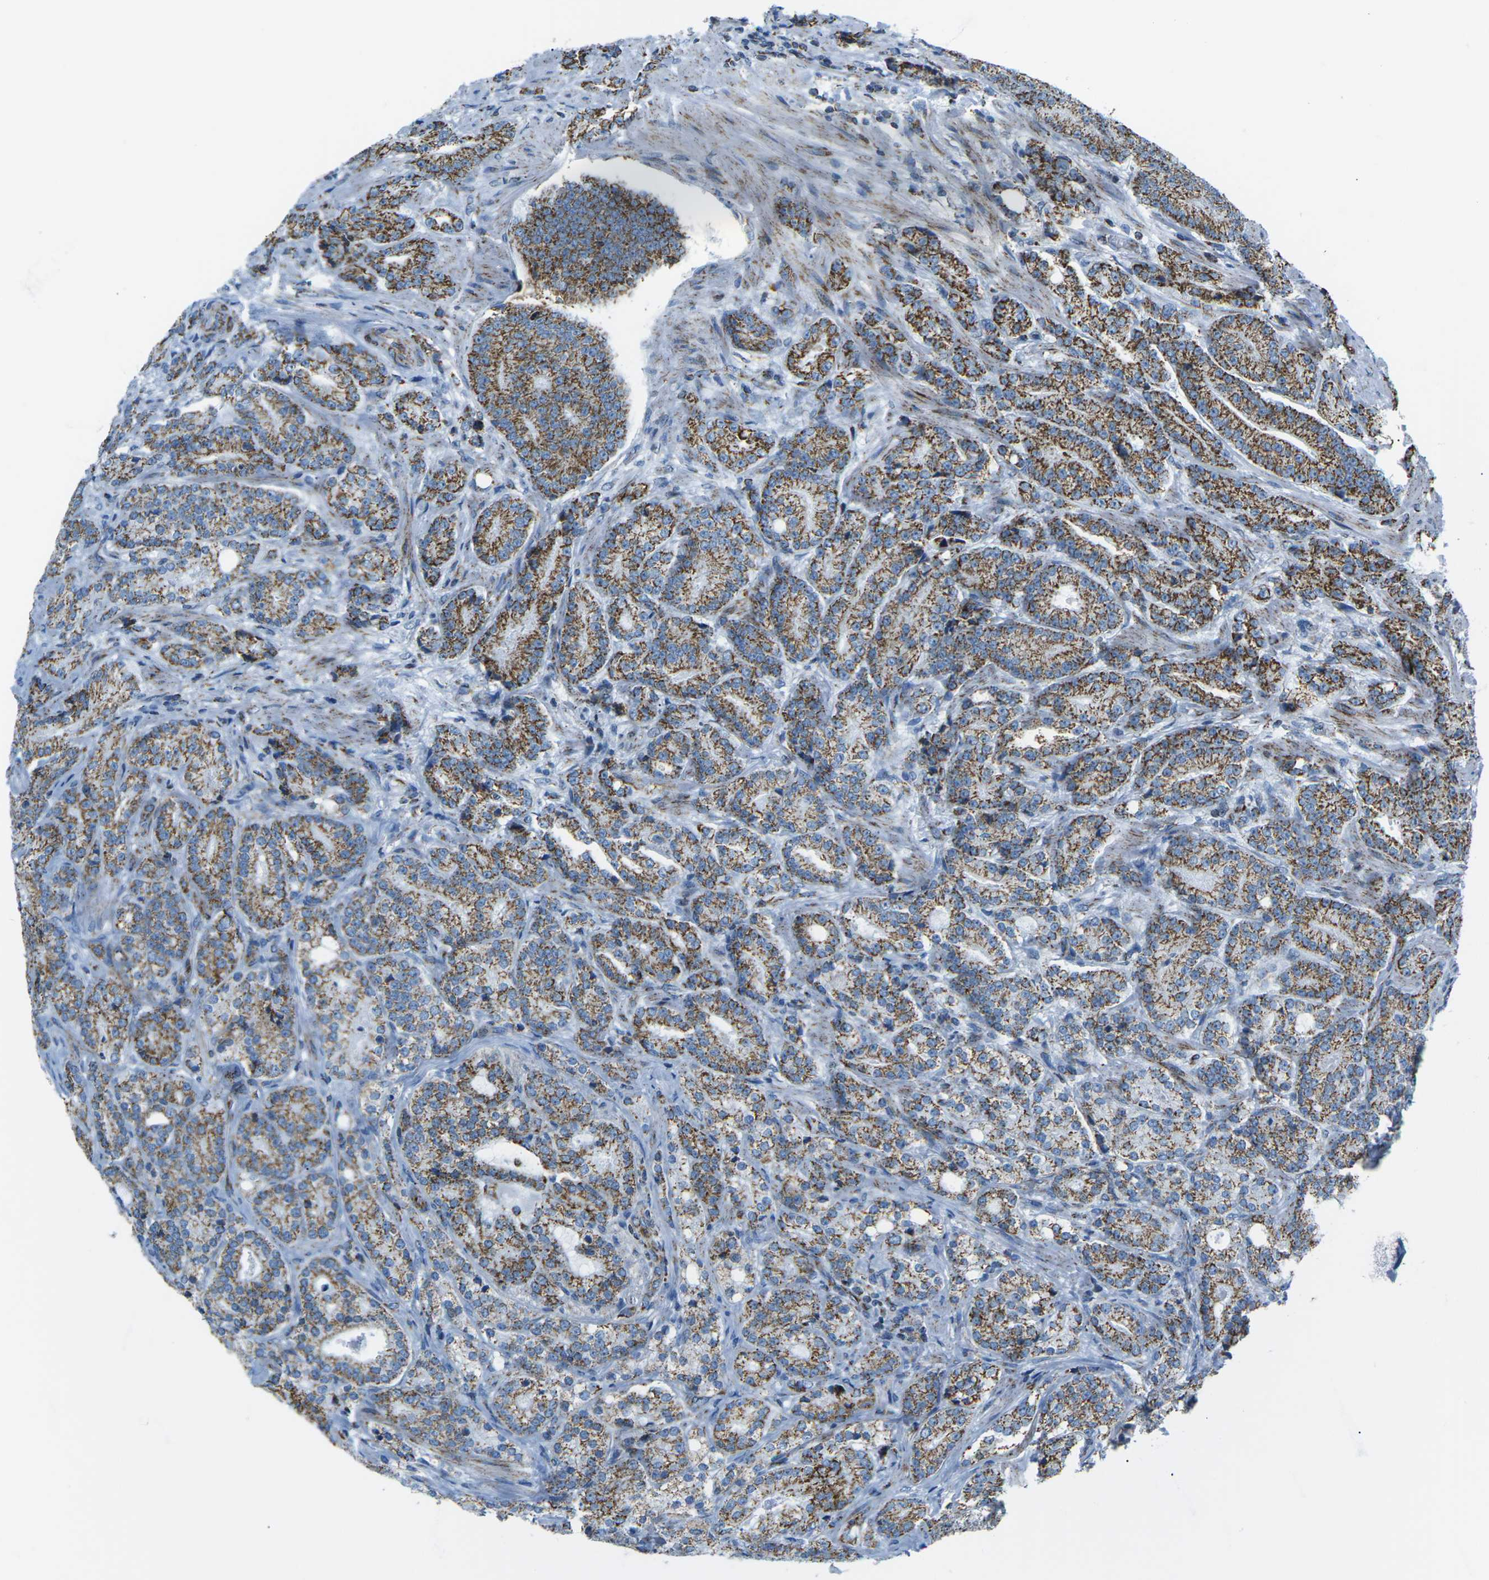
{"staining": {"intensity": "strong", "quantity": ">75%", "location": "cytoplasmic/membranous"}, "tissue": "prostate cancer", "cell_type": "Tumor cells", "image_type": "cancer", "snomed": [{"axis": "morphology", "description": "Adenocarcinoma, High grade"}, {"axis": "topography", "description": "Prostate"}], "caption": "Protein expression analysis of high-grade adenocarcinoma (prostate) shows strong cytoplasmic/membranous staining in about >75% of tumor cells.", "gene": "COX6C", "patient": {"sex": "male", "age": 61}}